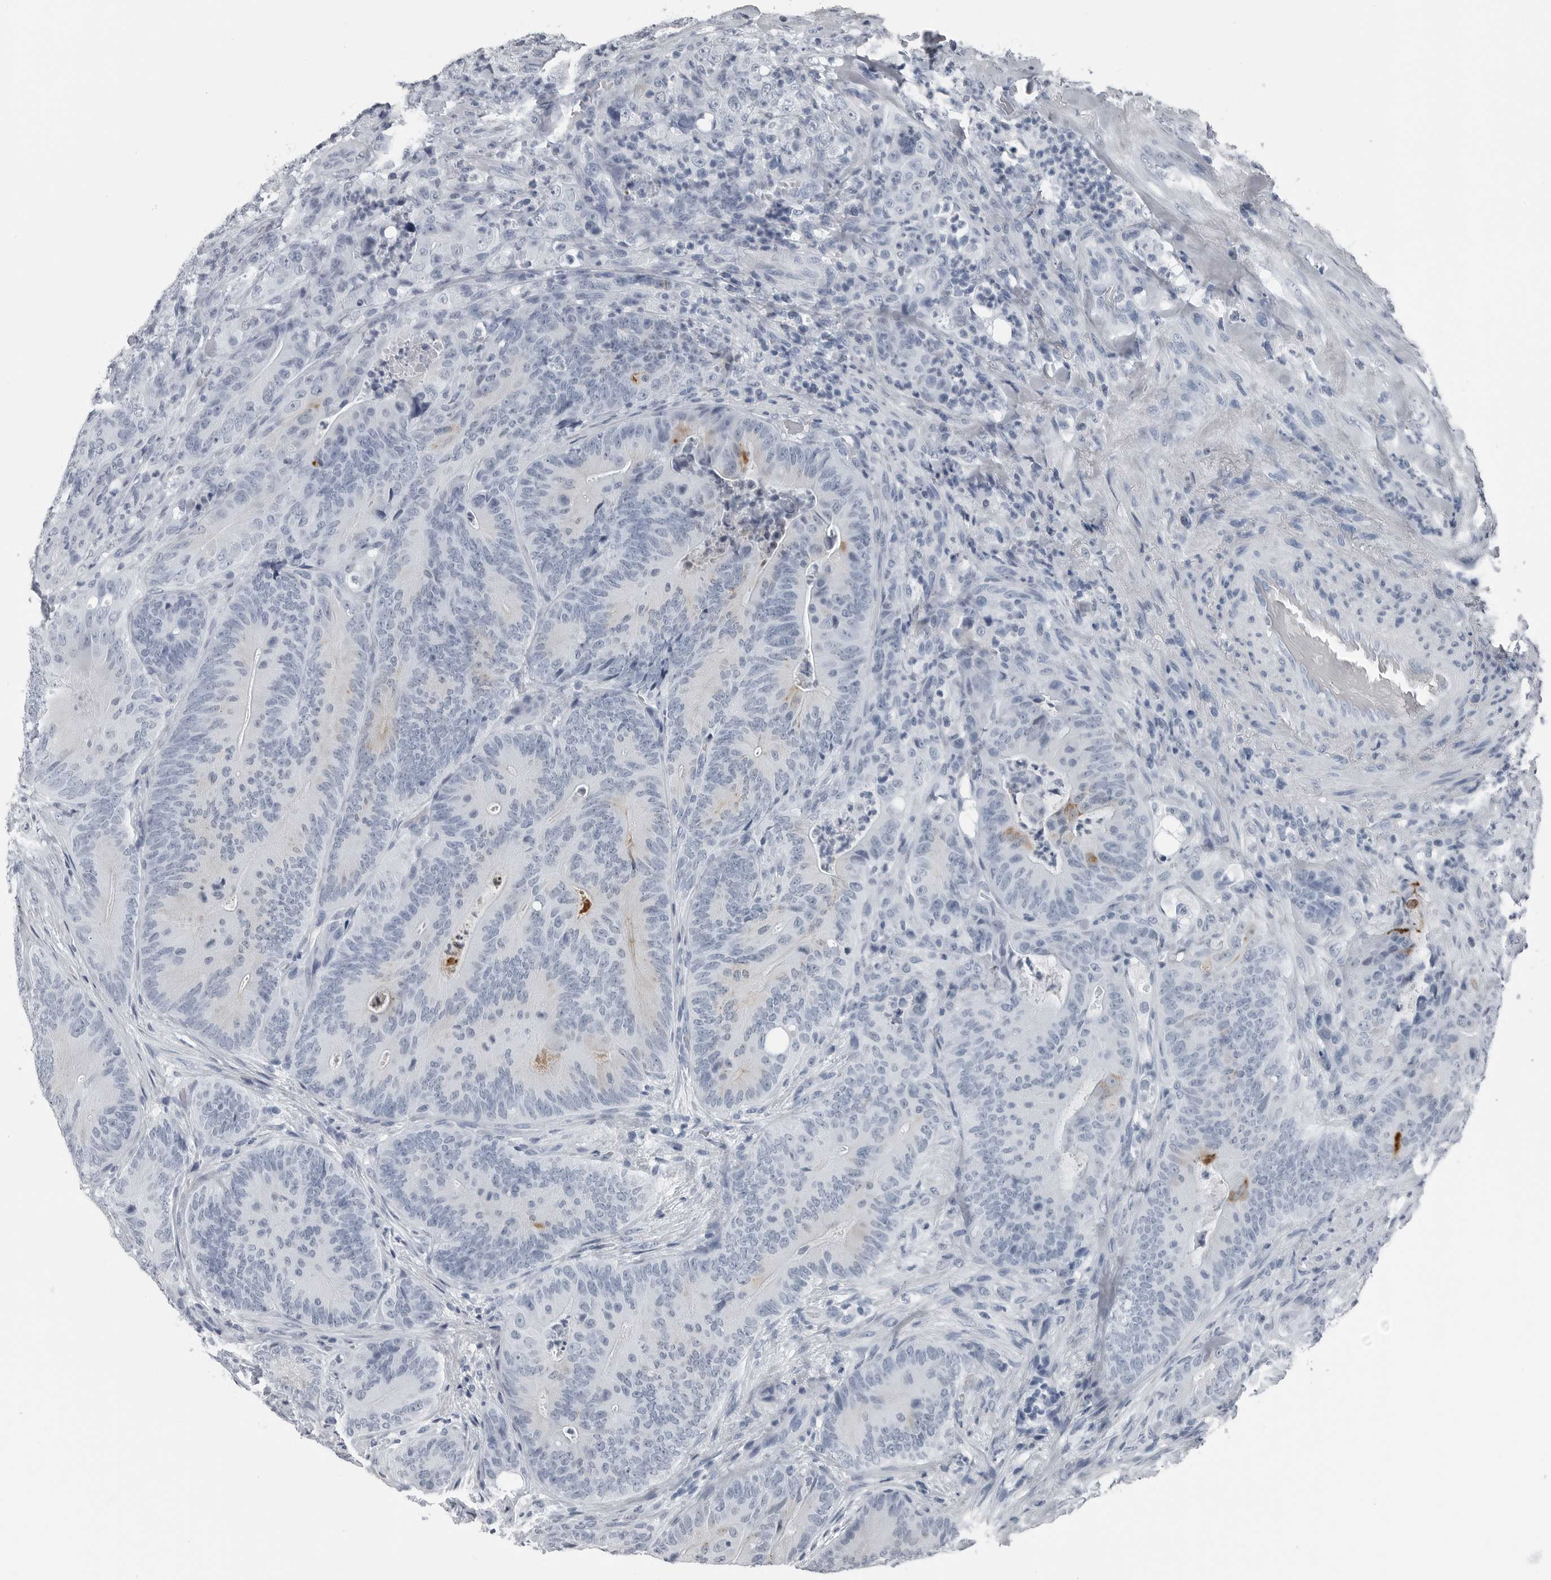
{"staining": {"intensity": "weak", "quantity": "<25%", "location": "cytoplasmic/membranous"}, "tissue": "colorectal cancer", "cell_type": "Tumor cells", "image_type": "cancer", "snomed": [{"axis": "morphology", "description": "Normal tissue, NOS"}, {"axis": "topography", "description": "Colon"}], "caption": "A micrograph of colorectal cancer stained for a protein demonstrates no brown staining in tumor cells.", "gene": "SPINK1", "patient": {"sex": "female", "age": 82}}